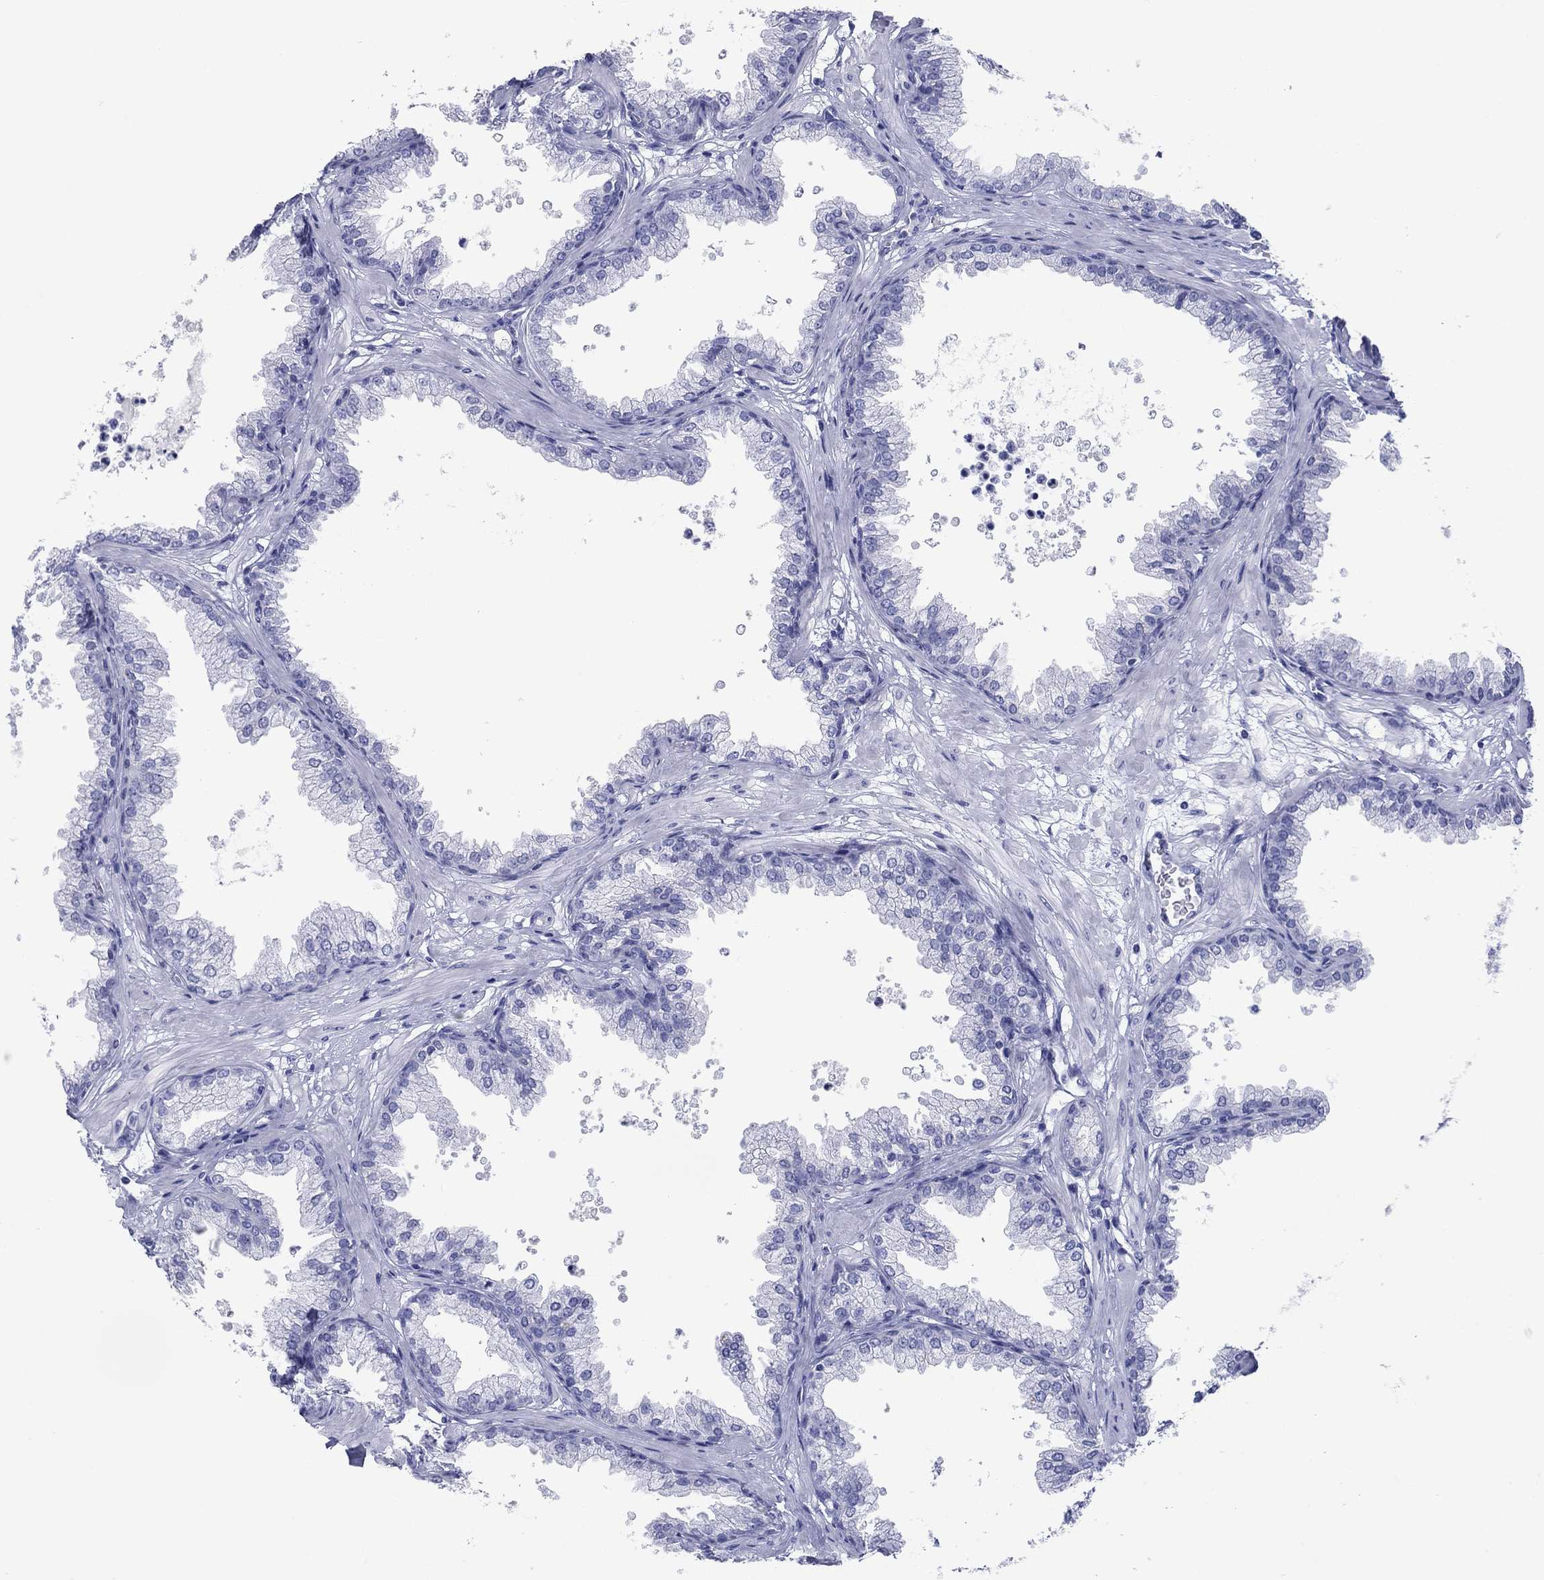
{"staining": {"intensity": "negative", "quantity": "none", "location": "none"}, "tissue": "prostate", "cell_type": "Glandular cells", "image_type": "normal", "snomed": [{"axis": "morphology", "description": "Normal tissue, NOS"}, {"axis": "topography", "description": "Prostate"}], "caption": "Glandular cells show no significant expression in unremarkable prostate.", "gene": "ATP4A", "patient": {"sex": "male", "age": 37}}